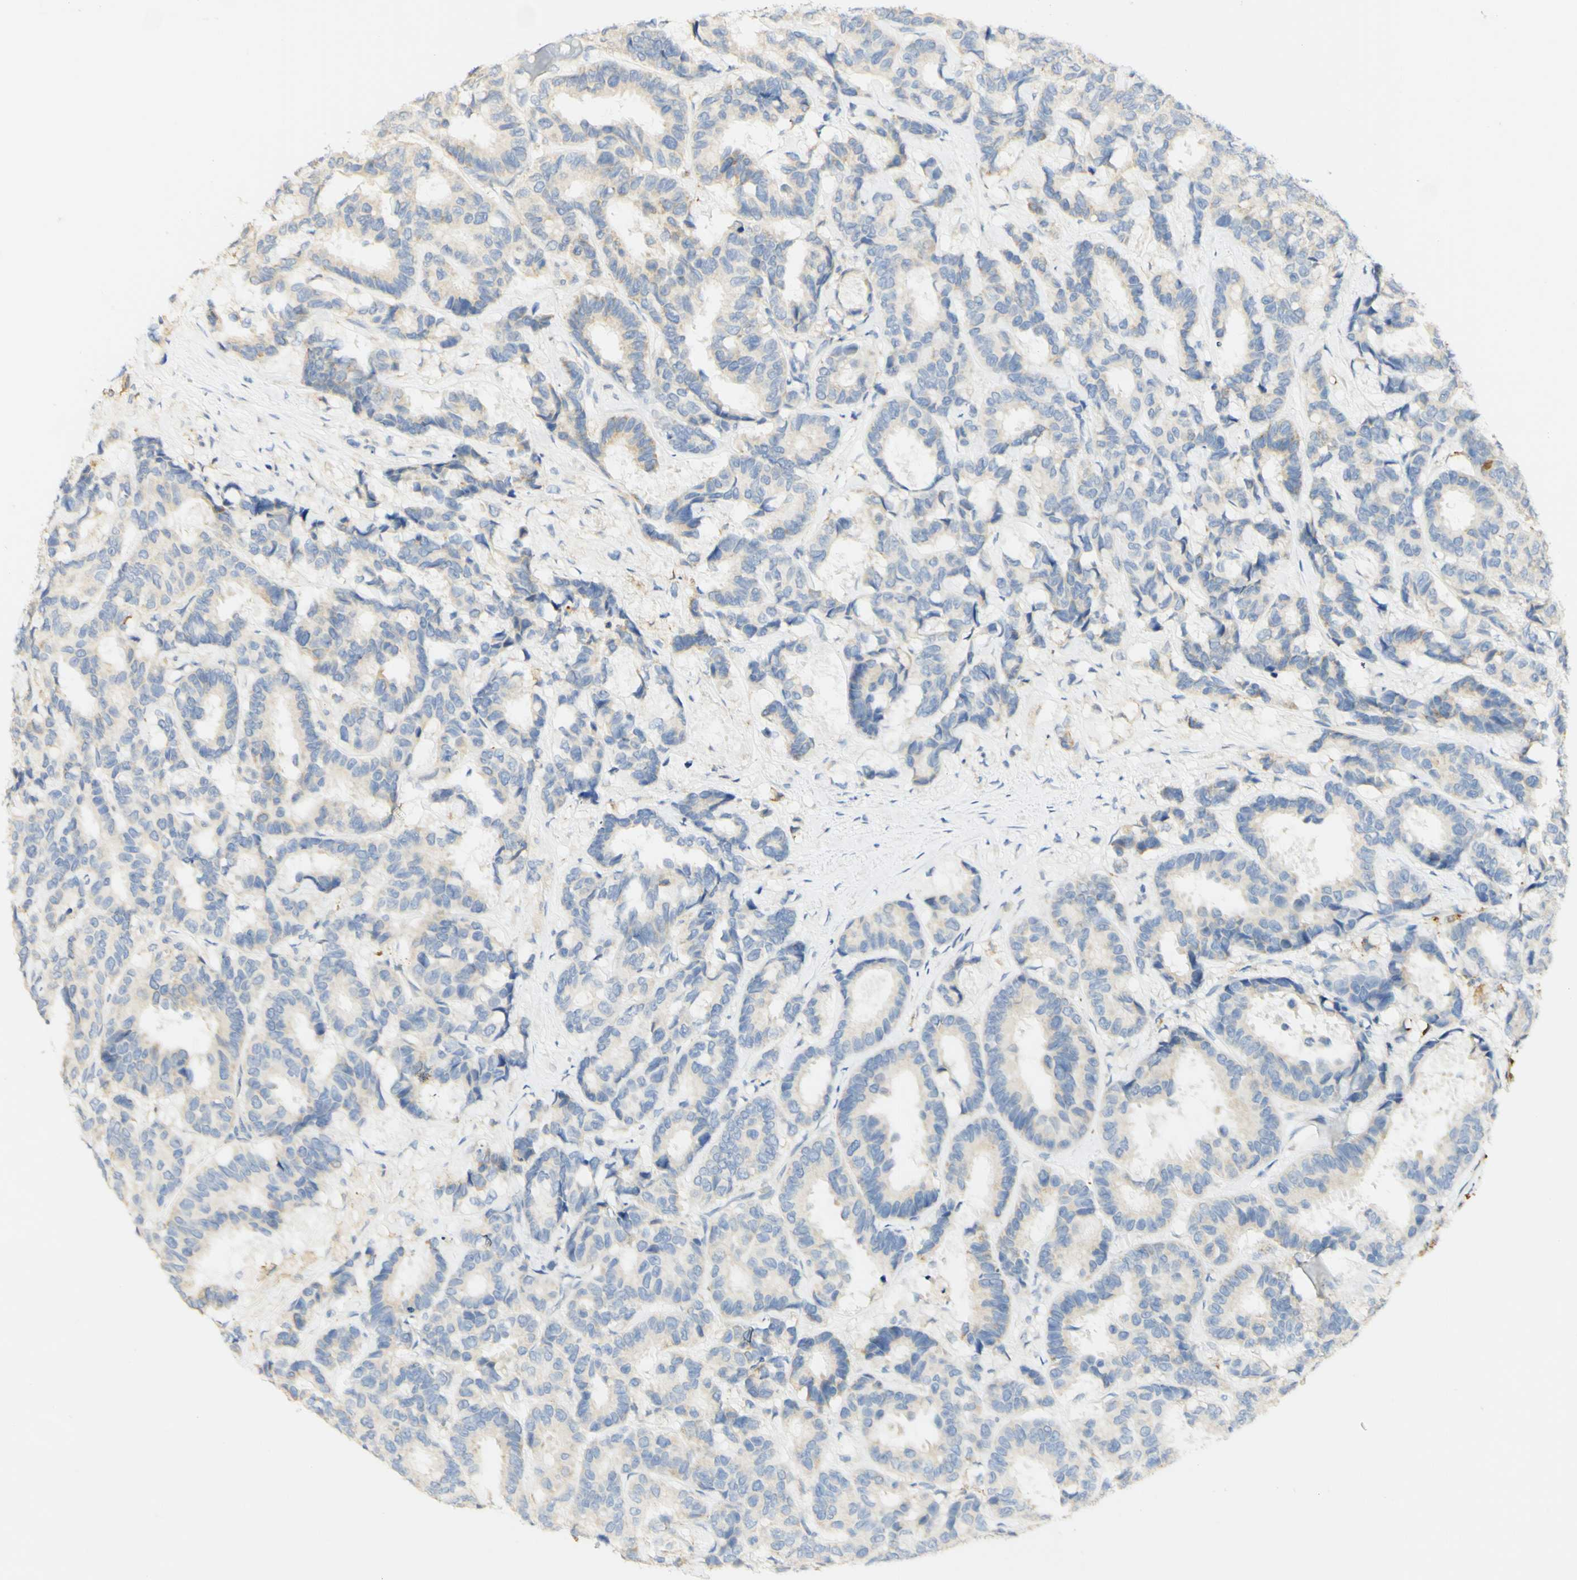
{"staining": {"intensity": "weak", "quantity": "<25%", "location": "cytoplasmic/membranous"}, "tissue": "breast cancer", "cell_type": "Tumor cells", "image_type": "cancer", "snomed": [{"axis": "morphology", "description": "Duct carcinoma"}, {"axis": "topography", "description": "Breast"}], "caption": "This histopathology image is of breast cancer stained with IHC to label a protein in brown with the nuclei are counter-stained blue. There is no staining in tumor cells. Brightfield microscopy of immunohistochemistry stained with DAB (3,3'-diaminobenzidine) (brown) and hematoxylin (blue), captured at high magnification.", "gene": "FCGRT", "patient": {"sex": "female", "age": 87}}